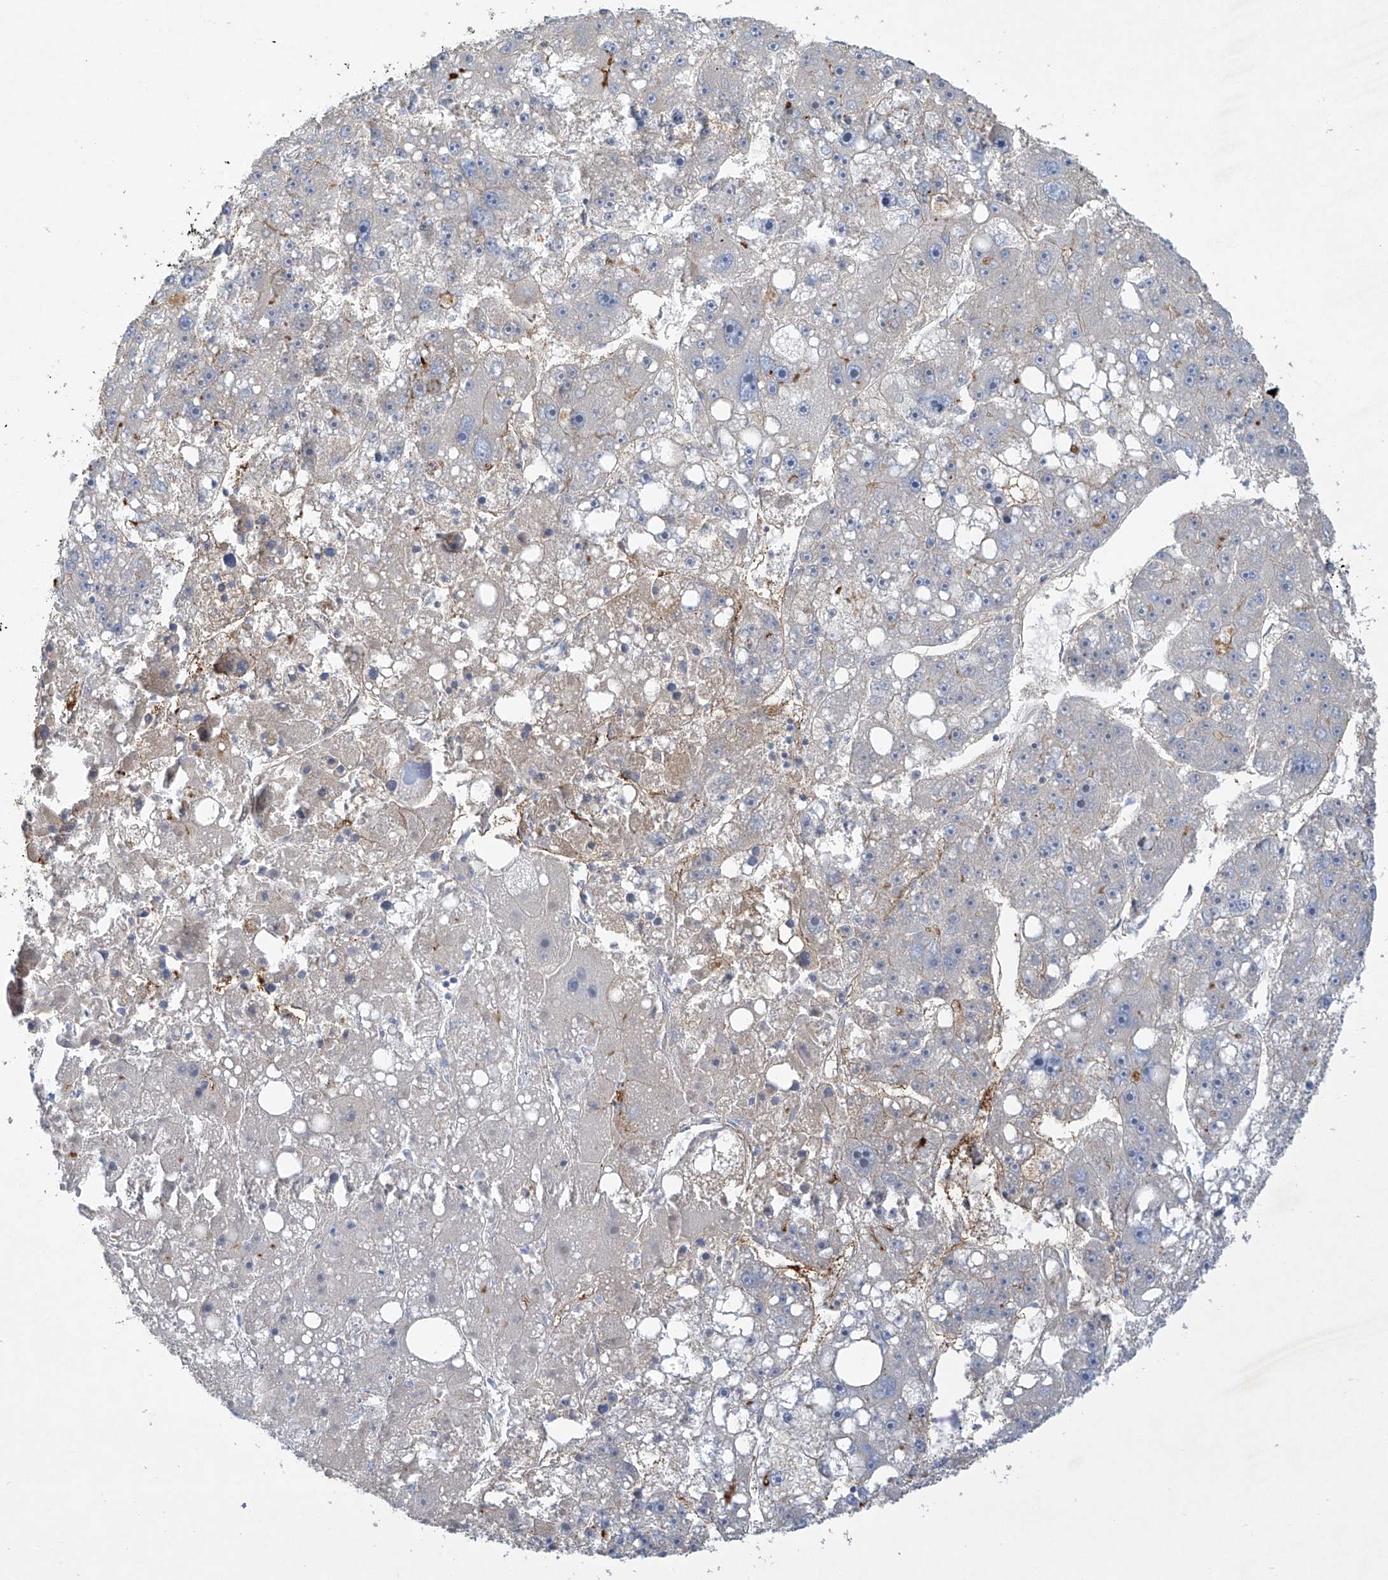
{"staining": {"intensity": "negative", "quantity": "none", "location": "none"}, "tissue": "liver cancer", "cell_type": "Tumor cells", "image_type": "cancer", "snomed": [{"axis": "morphology", "description": "Carcinoma, Hepatocellular, NOS"}, {"axis": "topography", "description": "Liver"}], "caption": "A photomicrograph of human liver cancer (hepatocellular carcinoma) is negative for staining in tumor cells.", "gene": "PRSS12", "patient": {"sex": "female", "age": 61}}